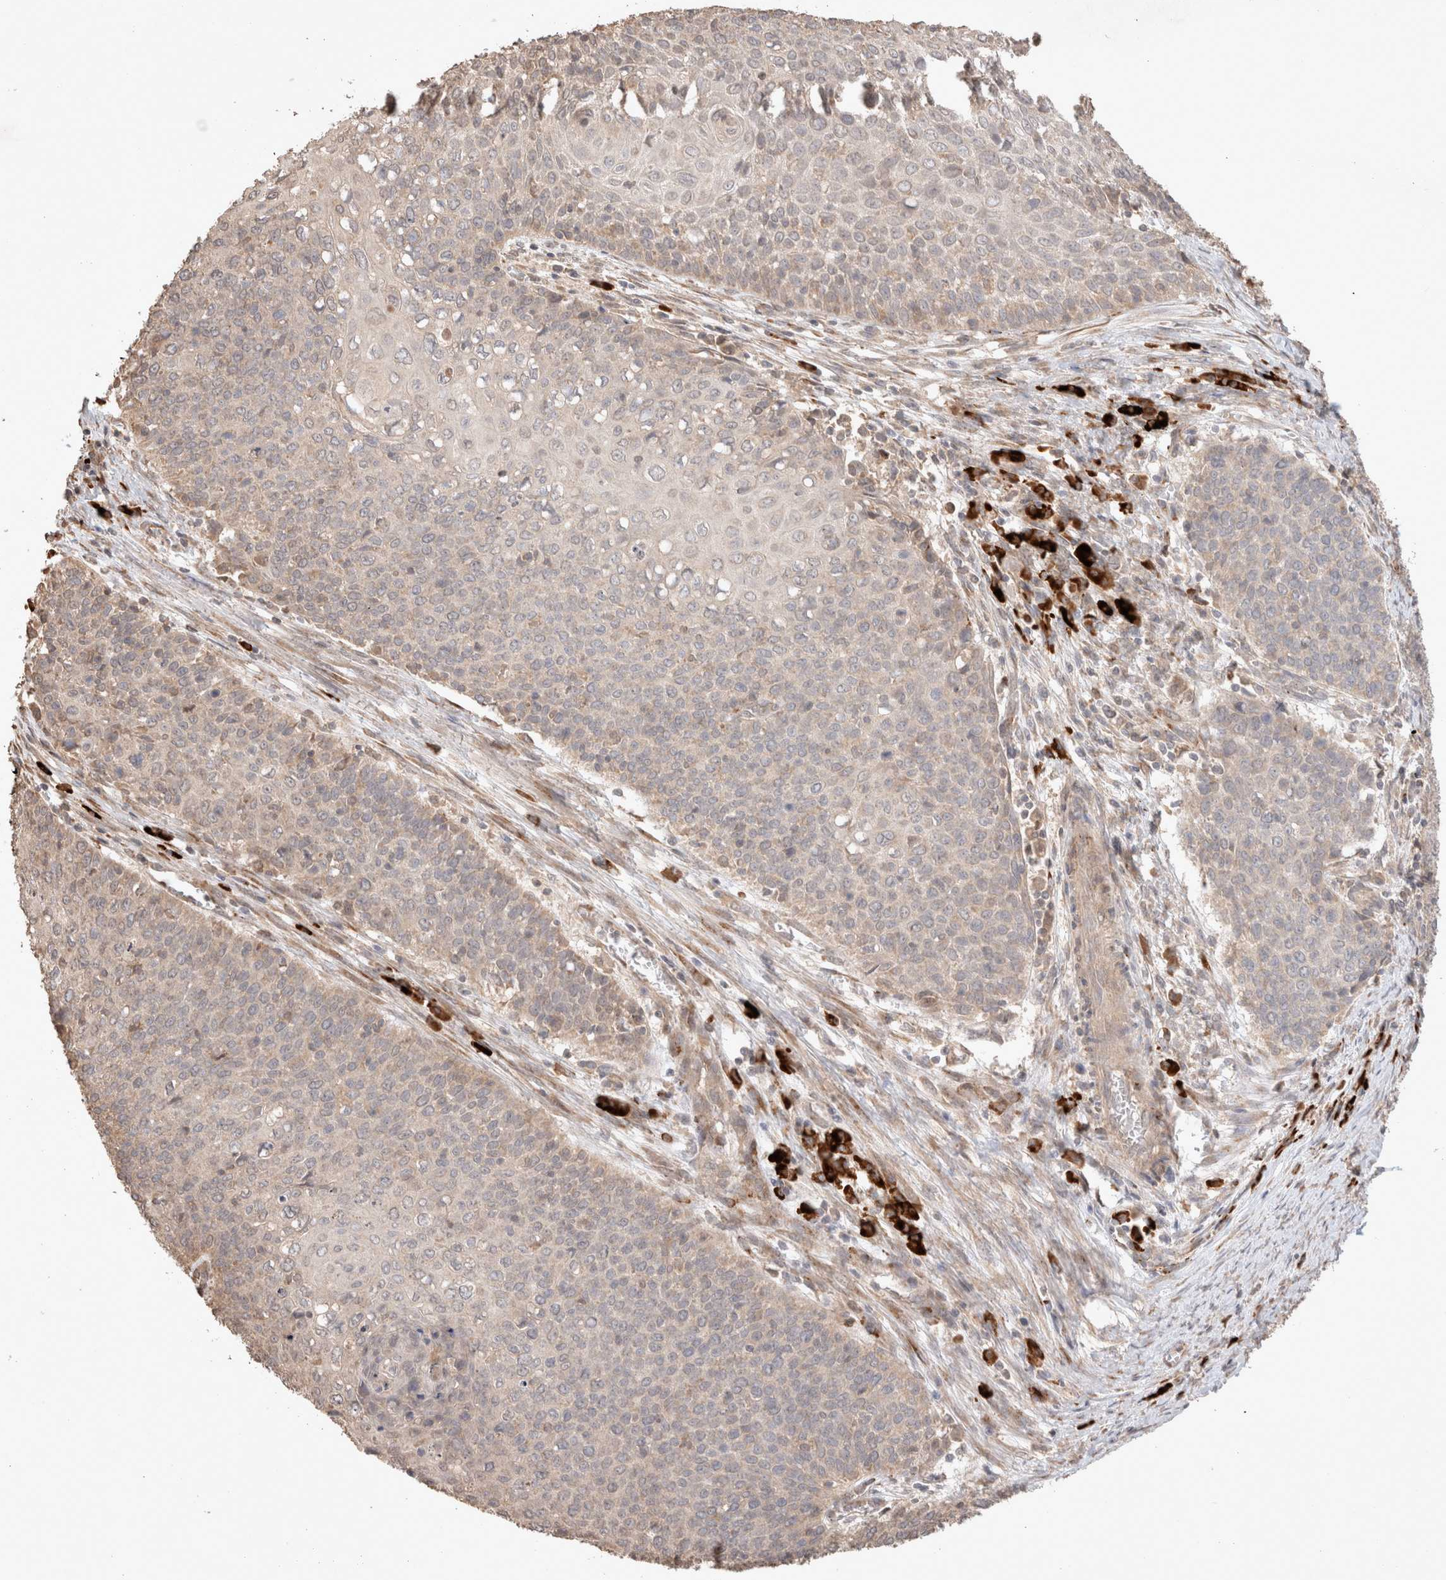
{"staining": {"intensity": "weak", "quantity": "<25%", "location": "cytoplasmic/membranous"}, "tissue": "cervical cancer", "cell_type": "Tumor cells", "image_type": "cancer", "snomed": [{"axis": "morphology", "description": "Squamous cell carcinoma, NOS"}, {"axis": "topography", "description": "Cervix"}], "caption": "The image reveals no staining of tumor cells in cervical cancer.", "gene": "HROB", "patient": {"sex": "female", "age": 39}}